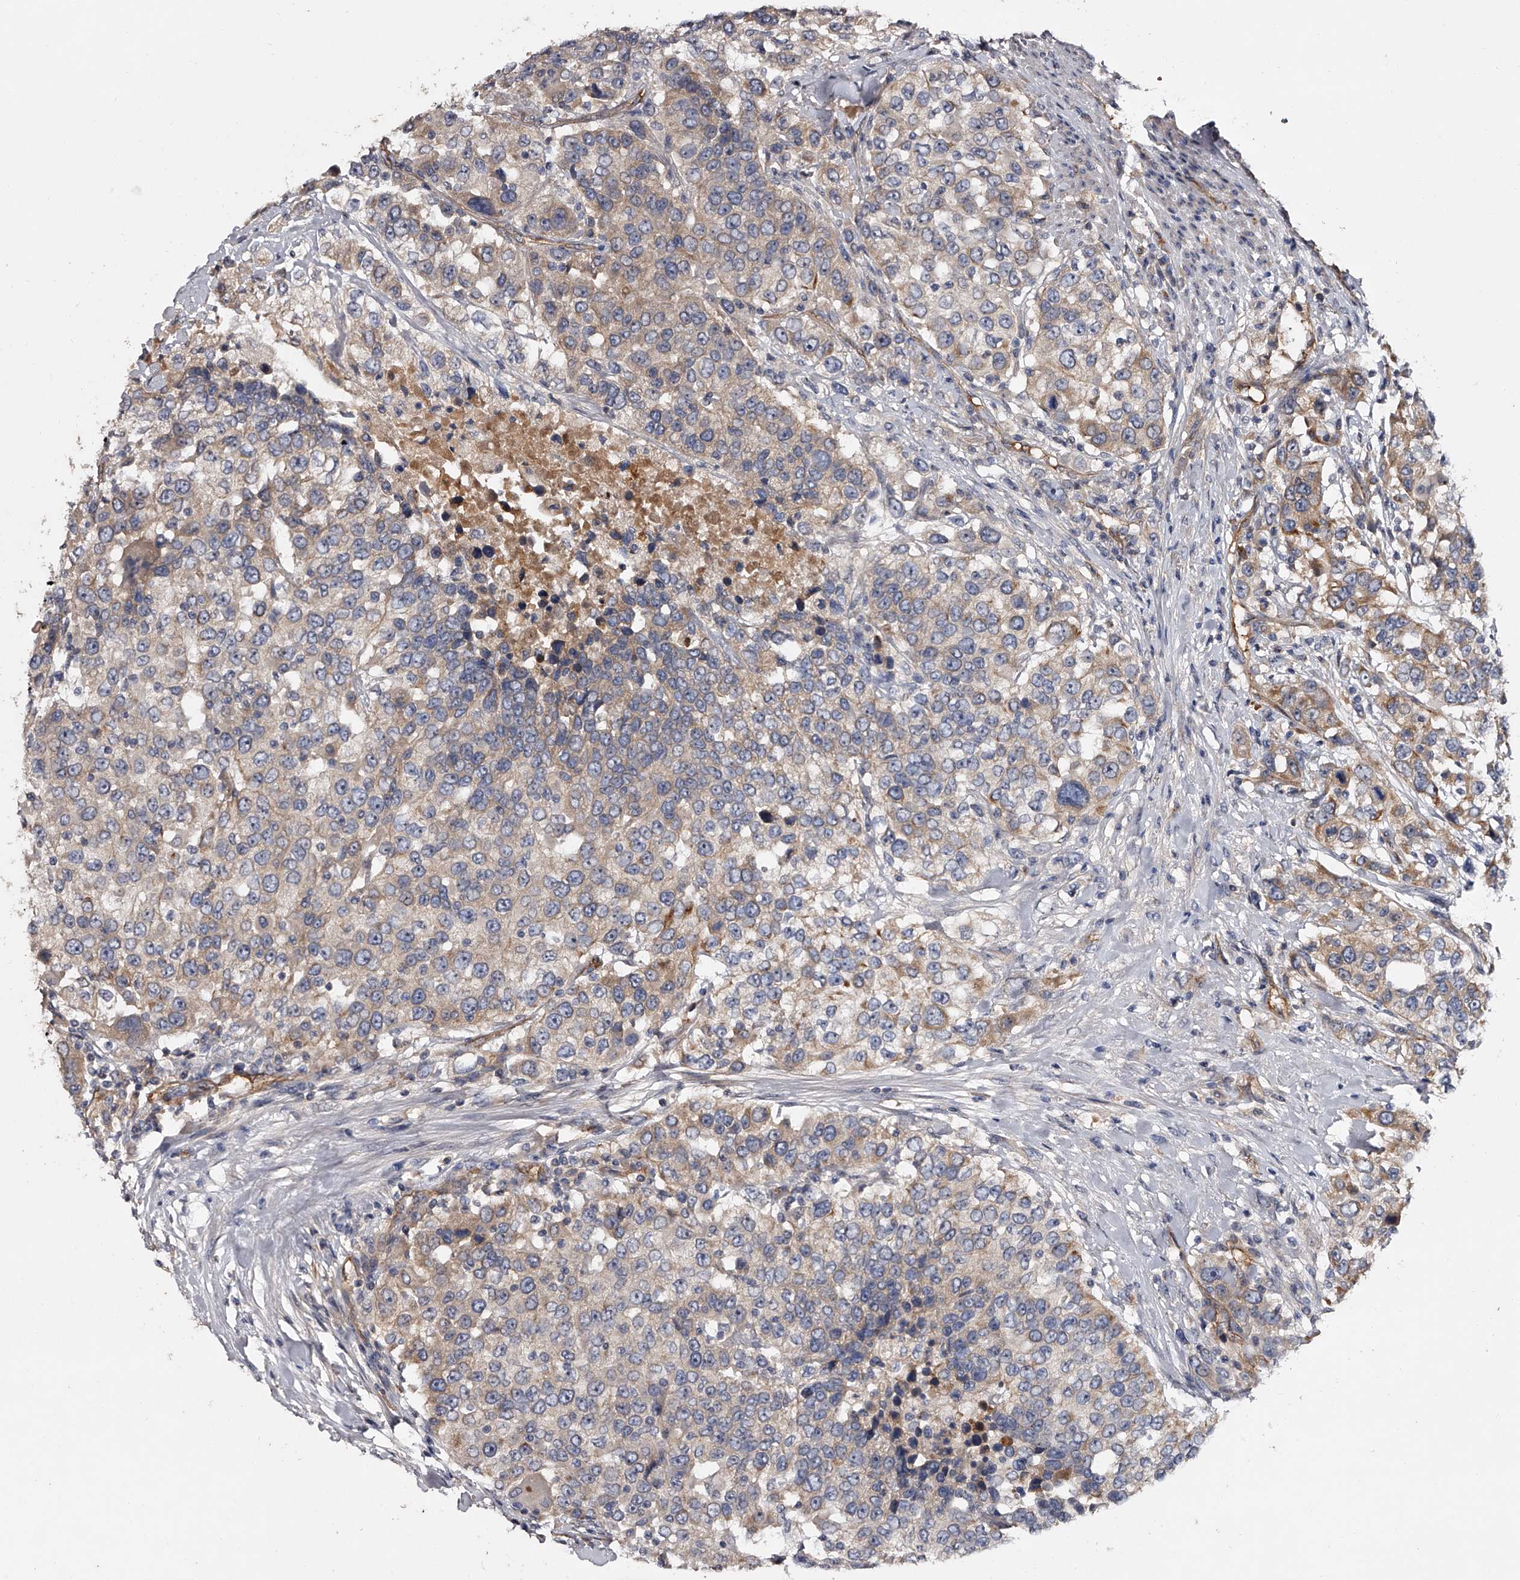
{"staining": {"intensity": "moderate", "quantity": "<25%", "location": "cytoplasmic/membranous"}, "tissue": "urothelial cancer", "cell_type": "Tumor cells", "image_type": "cancer", "snomed": [{"axis": "morphology", "description": "Urothelial carcinoma, High grade"}, {"axis": "topography", "description": "Urinary bladder"}], "caption": "High-power microscopy captured an IHC image of urothelial cancer, revealing moderate cytoplasmic/membranous expression in about <25% of tumor cells.", "gene": "MDN1", "patient": {"sex": "female", "age": 80}}